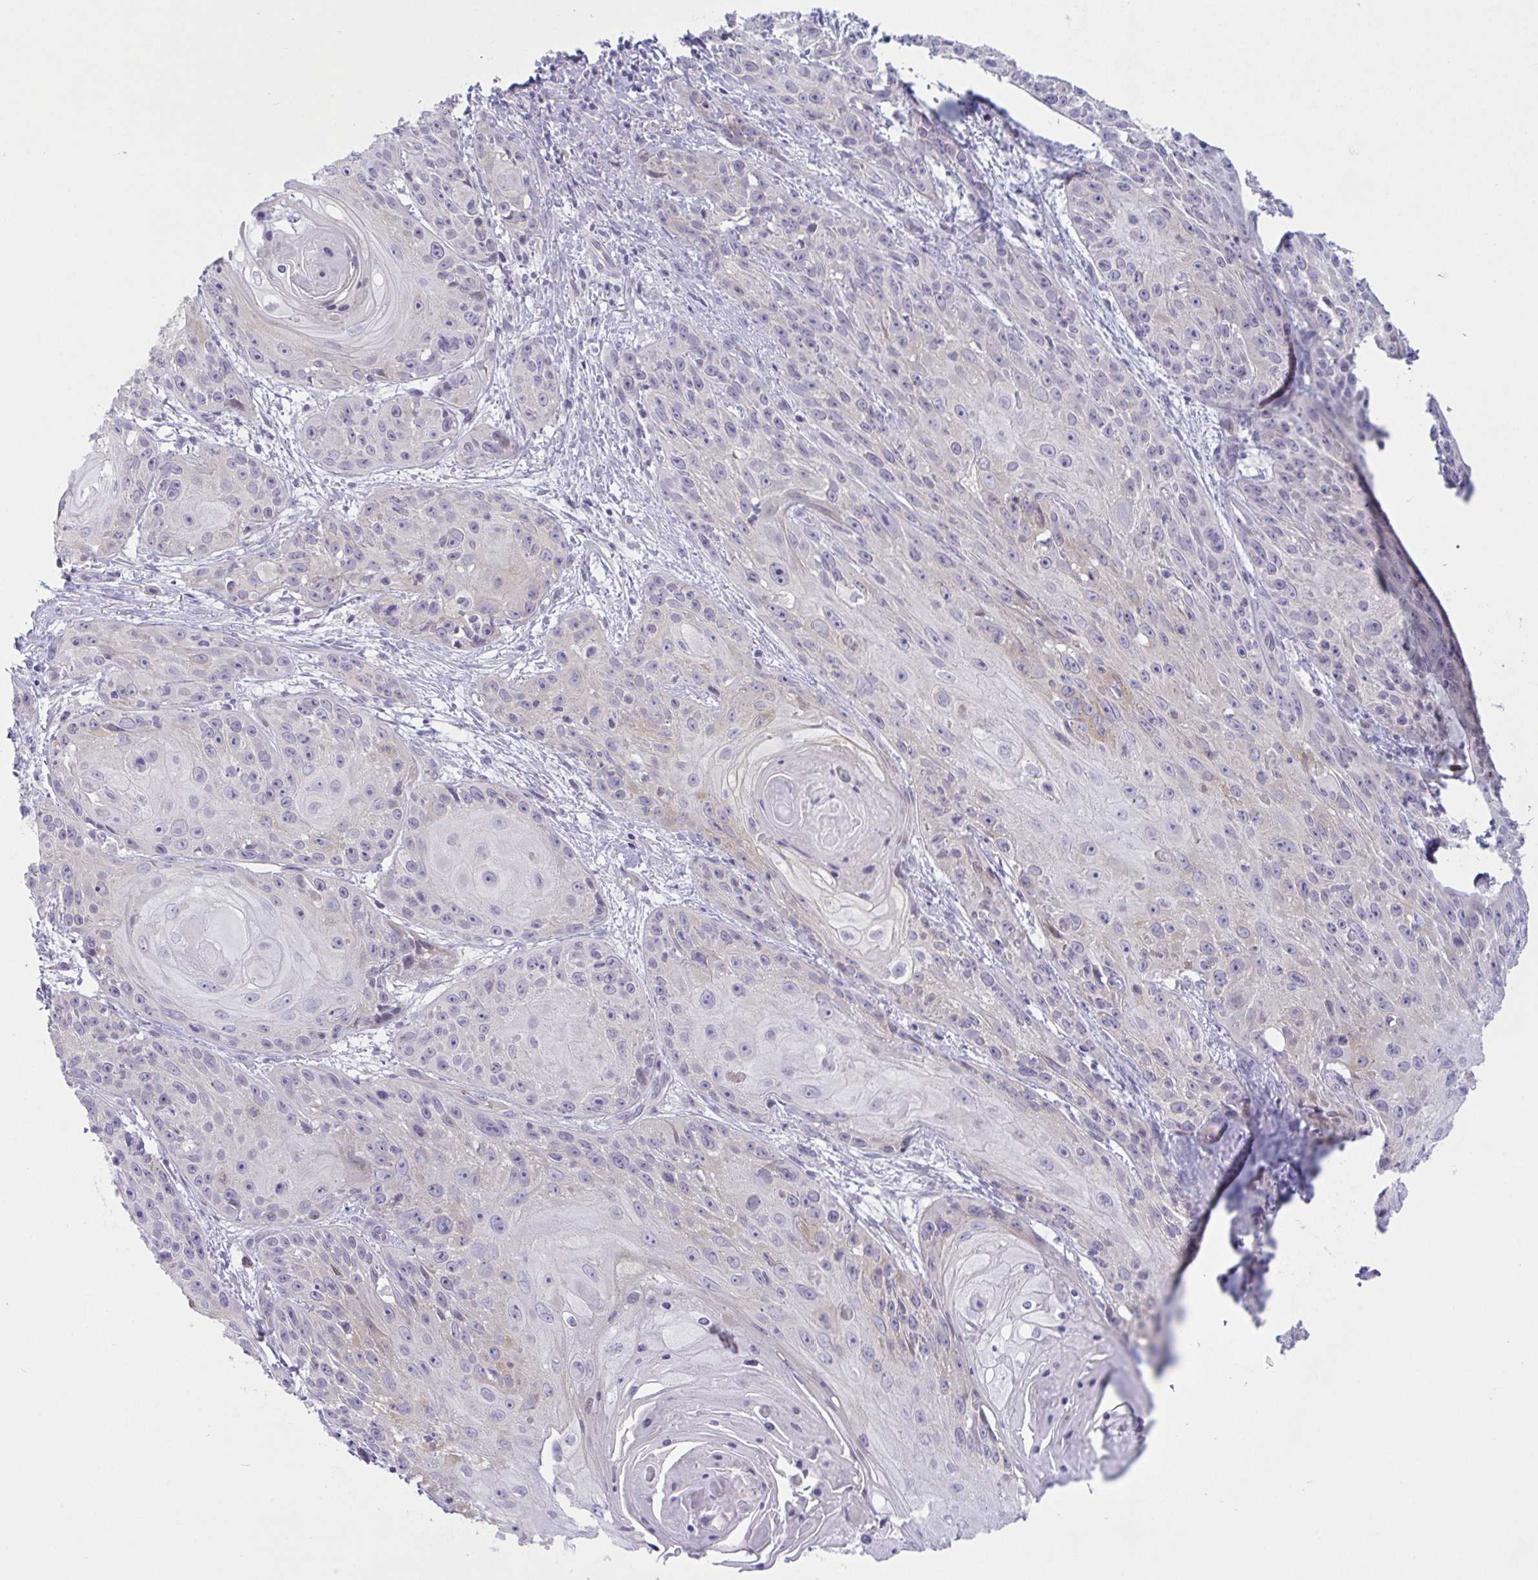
{"staining": {"intensity": "moderate", "quantity": "<25%", "location": "cytoplasmic/membranous"}, "tissue": "skin cancer", "cell_type": "Tumor cells", "image_type": "cancer", "snomed": [{"axis": "morphology", "description": "Squamous cell carcinoma, NOS"}, {"axis": "topography", "description": "Skin"}, {"axis": "topography", "description": "Vulva"}], "caption": "This is a micrograph of IHC staining of squamous cell carcinoma (skin), which shows moderate positivity in the cytoplasmic/membranous of tumor cells.", "gene": "VWC2", "patient": {"sex": "female", "age": 76}}